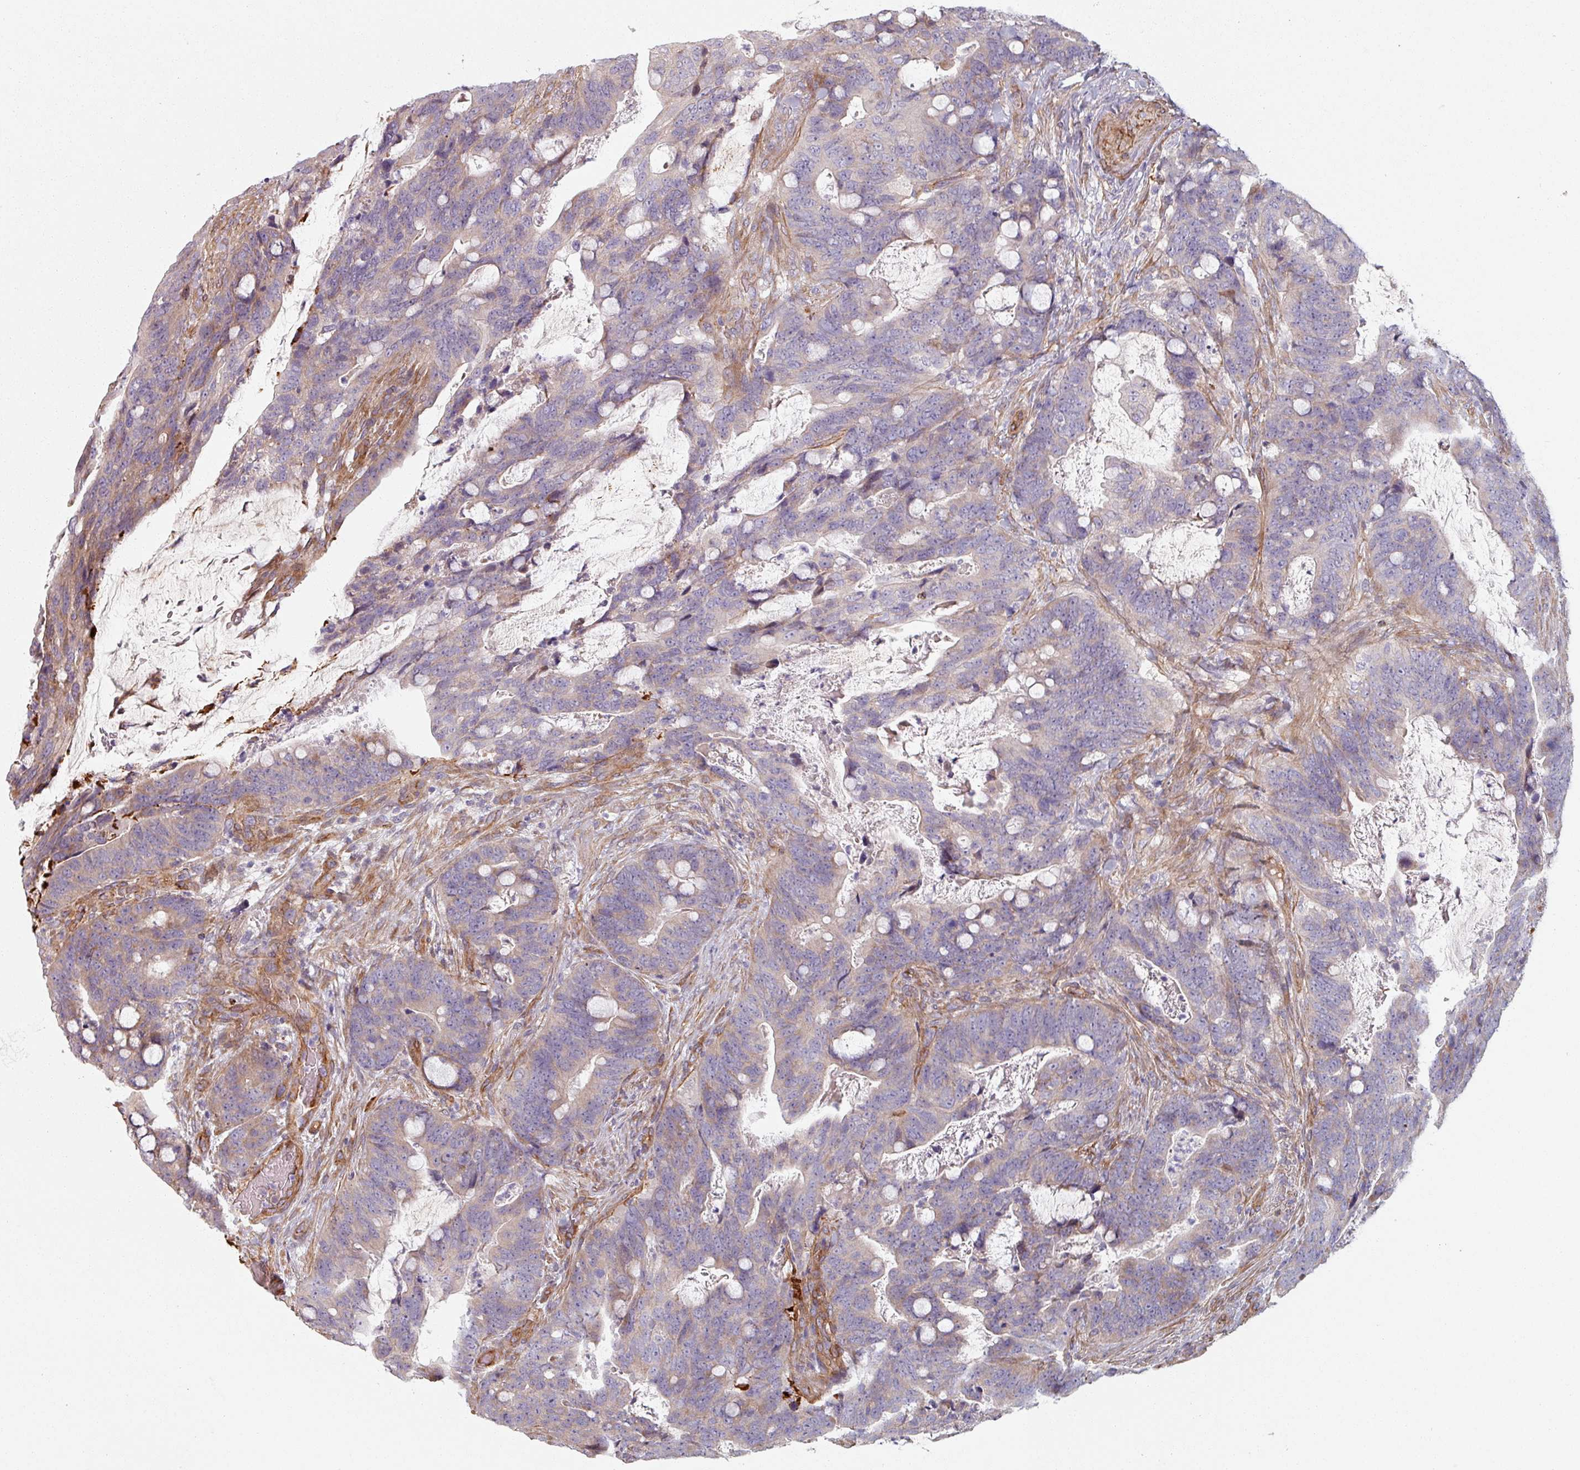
{"staining": {"intensity": "negative", "quantity": "none", "location": "none"}, "tissue": "colorectal cancer", "cell_type": "Tumor cells", "image_type": "cancer", "snomed": [{"axis": "morphology", "description": "Adenocarcinoma, NOS"}, {"axis": "topography", "description": "Colon"}], "caption": "Colorectal adenocarcinoma was stained to show a protein in brown. There is no significant staining in tumor cells.", "gene": "C4BPB", "patient": {"sex": "female", "age": 82}}